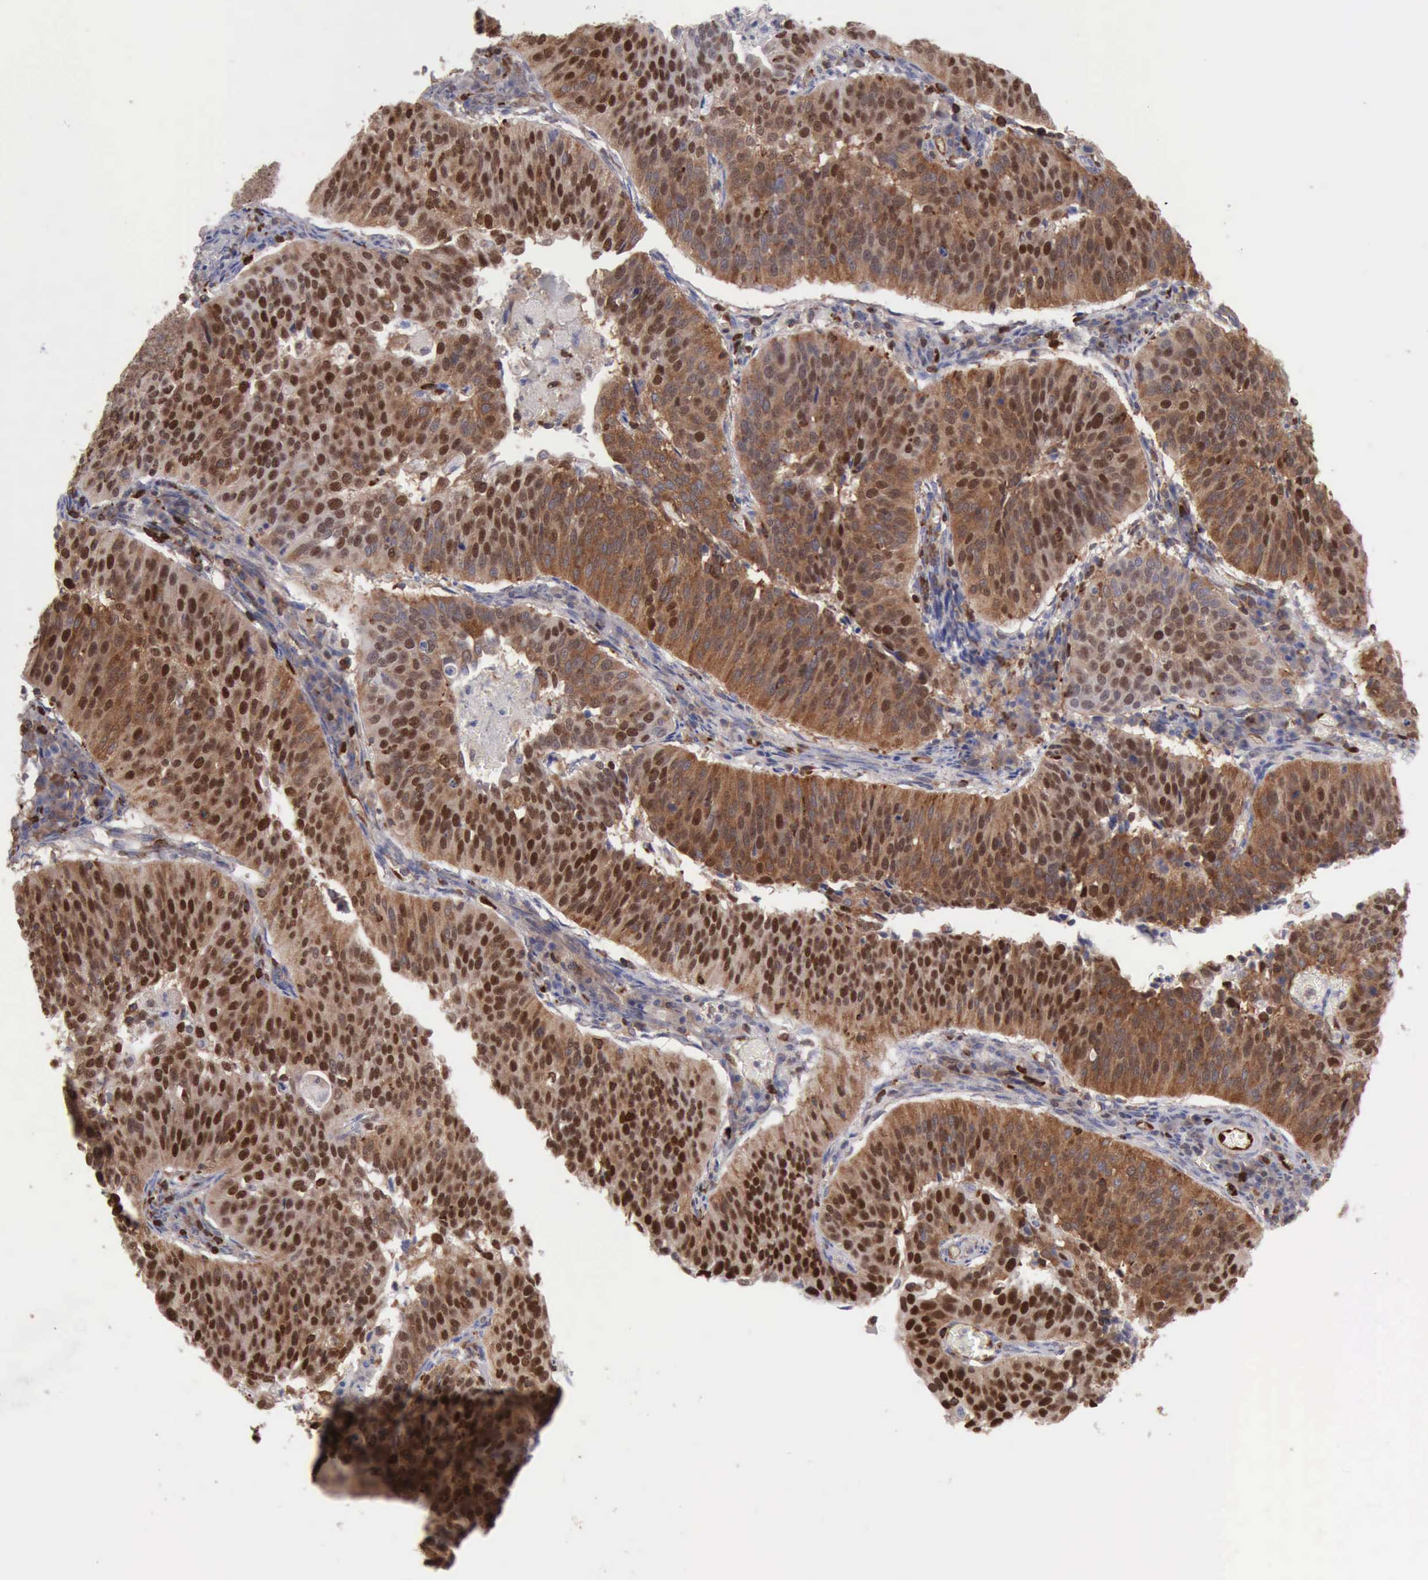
{"staining": {"intensity": "strong", "quantity": ">75%", "location": "cytoplasmic/membranous,nuclear"}, "tissue": "cervical cancer", "cell_type": "Tumor cells", "image_type": "cancer", "snomed": [{"axis": "morphology", "description": "Squamous cell carcinoma, NOS"}, {"axis": "topography", "description": "Cervix"}], "caption": "Squamous cell carcinoma (cervical) was stained to show a protein in brown. There is high levels of strong cytoplasmic/membranous and nuclear positivity in approximately >75% of tumor cells.", "gene": "PDCD4", "patient": {"sex": "female", "age": 39}}